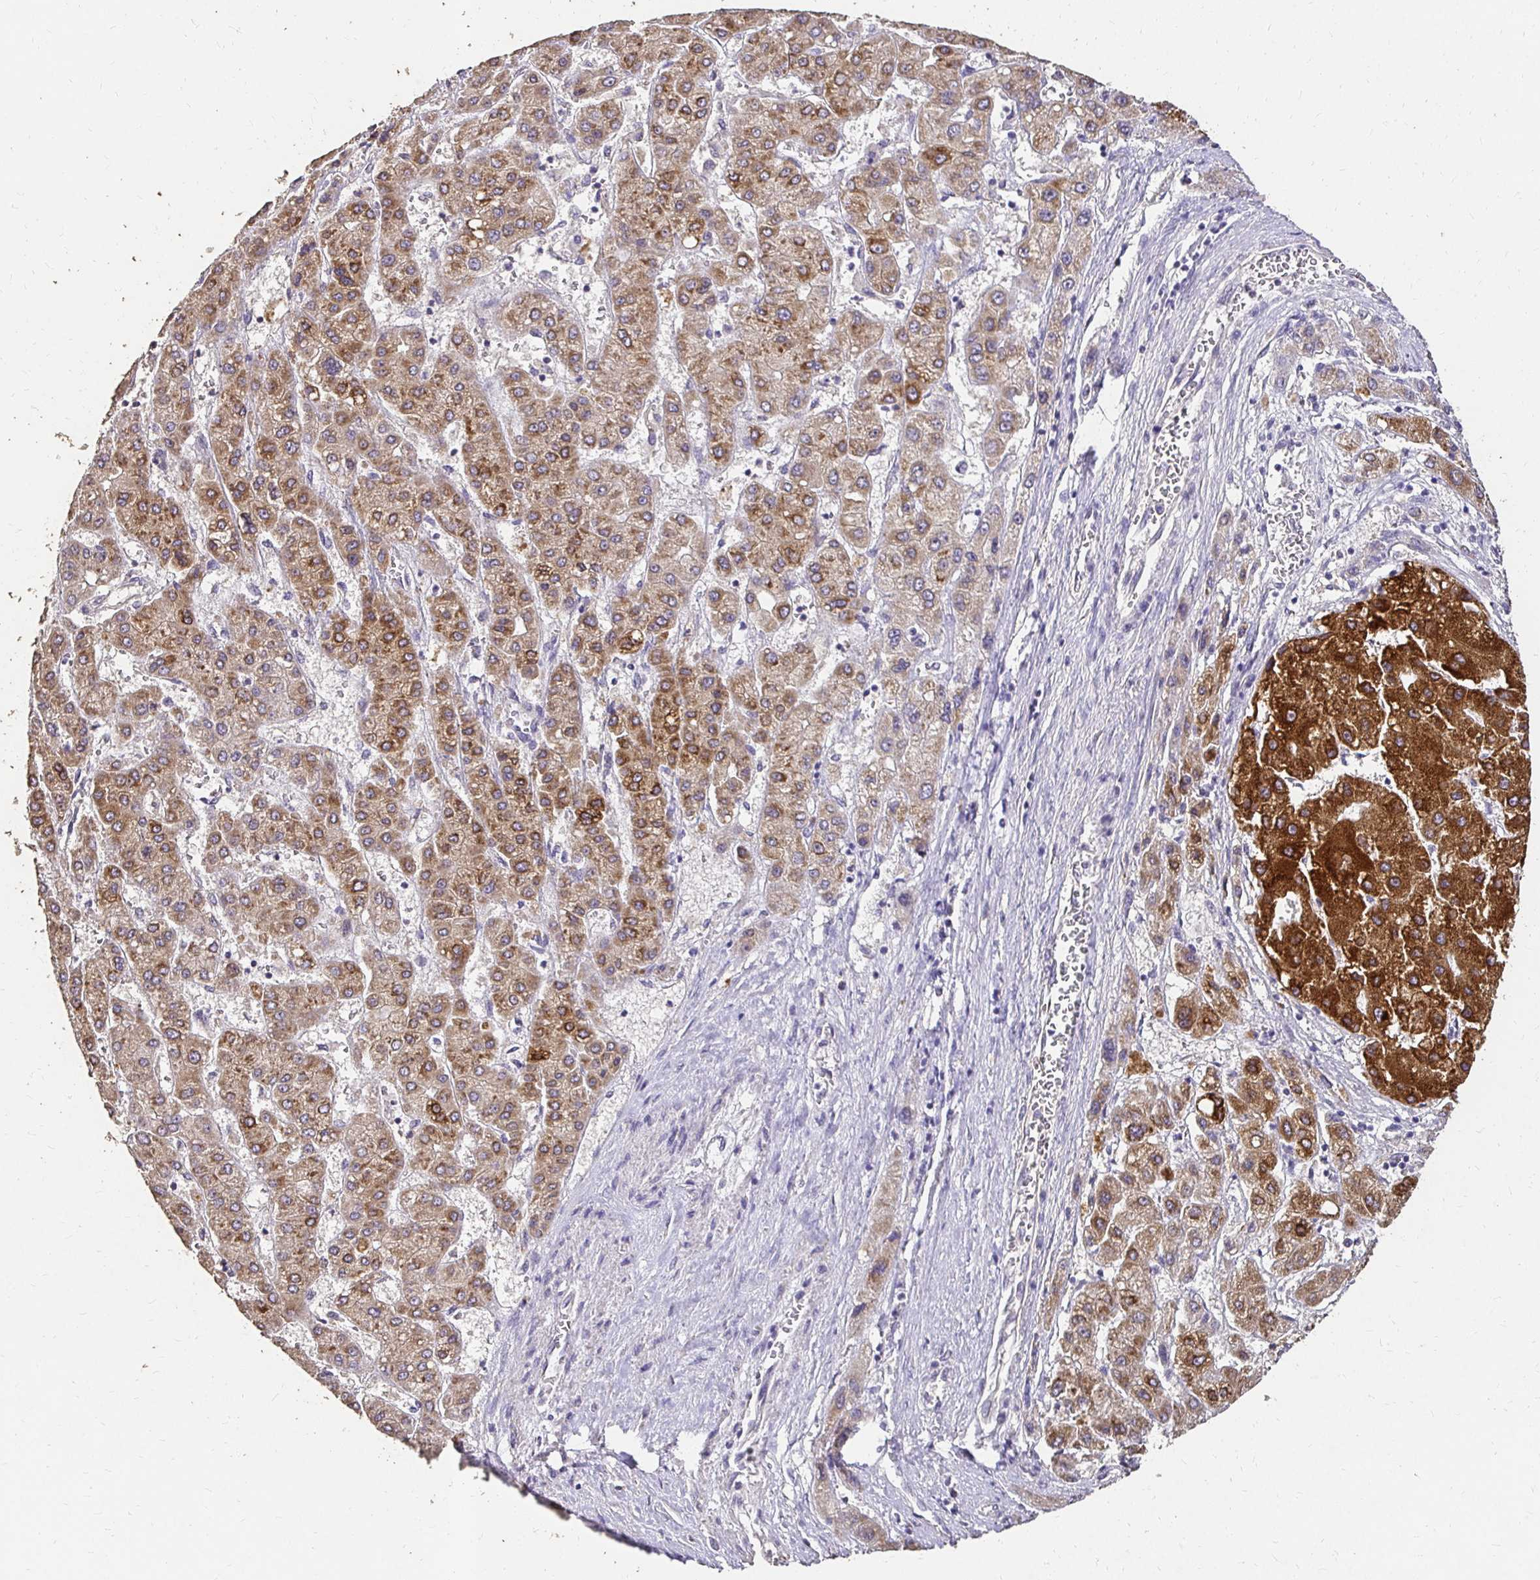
{"staining": {"intensity": "strong", "quantity": ">75%", "location": "cytoplasmic/membranous"}, "tissue": "liver cancer", "cell_type": "Tumor cells", "image_type": "cancer", "snomed": [{"axis": "morphology", "description": "Carcinoma, Hepatocellular, NOS"}, {"axis": "topography", "description": "Liver"}], "caption": "Protein expression analysis of liver hepatocellular carcinoma exhibits strong cytoplasmic/membranous expression in about >75% of tumor cells.", "gene": "UGT1A6", "patient": {"sex": "female", "age": 73}}